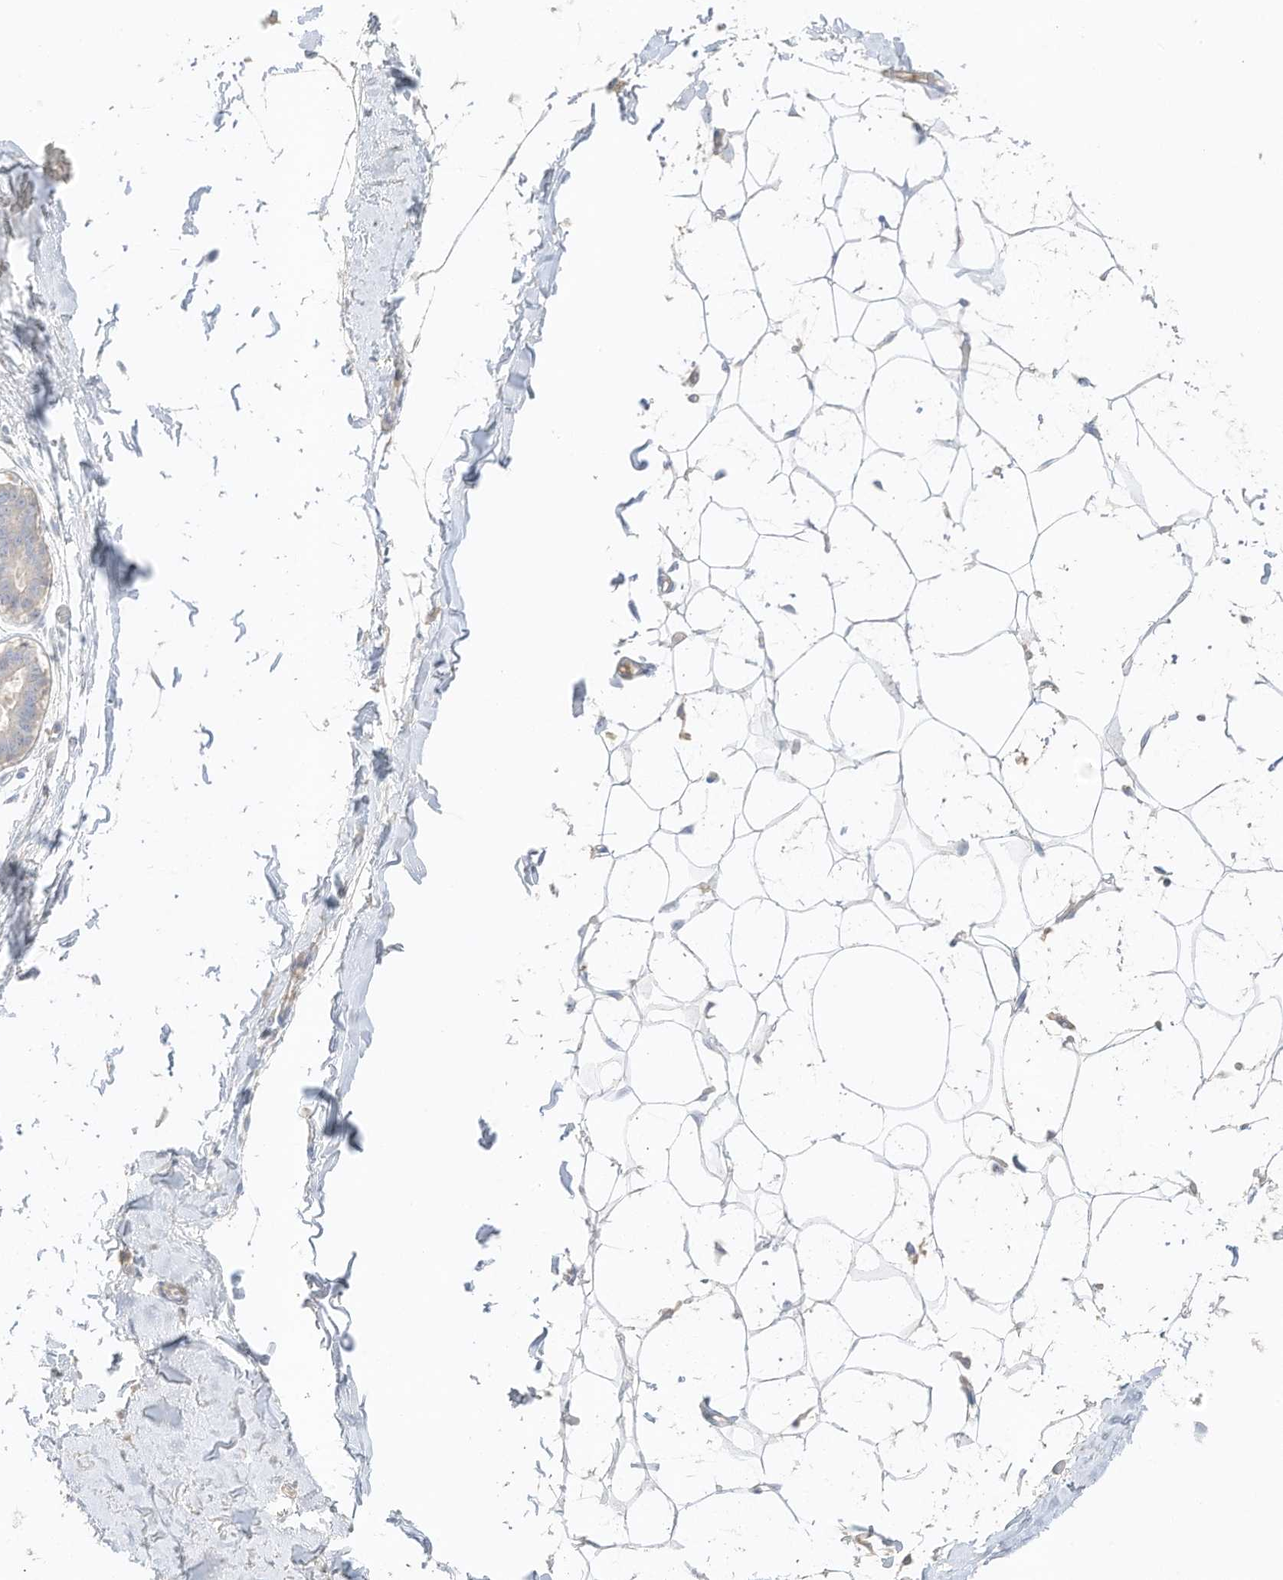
{"staining": {"intensity": "negative", "quantity": "none", "location": "none"}, "tissue": "breast", "cell_type": "Adipocytes", "image_type": "normal", "snomed": [{"axis": "morphology", "description": "Normal tissue, NOS"}, {"axis": "topography", "description": "Breast"}], "caption": "The immunohistochemistry photomicrograph has no significant expression in adipocytes of breast. The staining was performed using DAB (3,3'-diaminobenzidine) to visualize the protein expression in brown, while the nuclei were stained in blue with hematoxylin (Magnification: 20x).", "gene": "ZBTB41", "patient": {"sex": "female", "age": 27}}